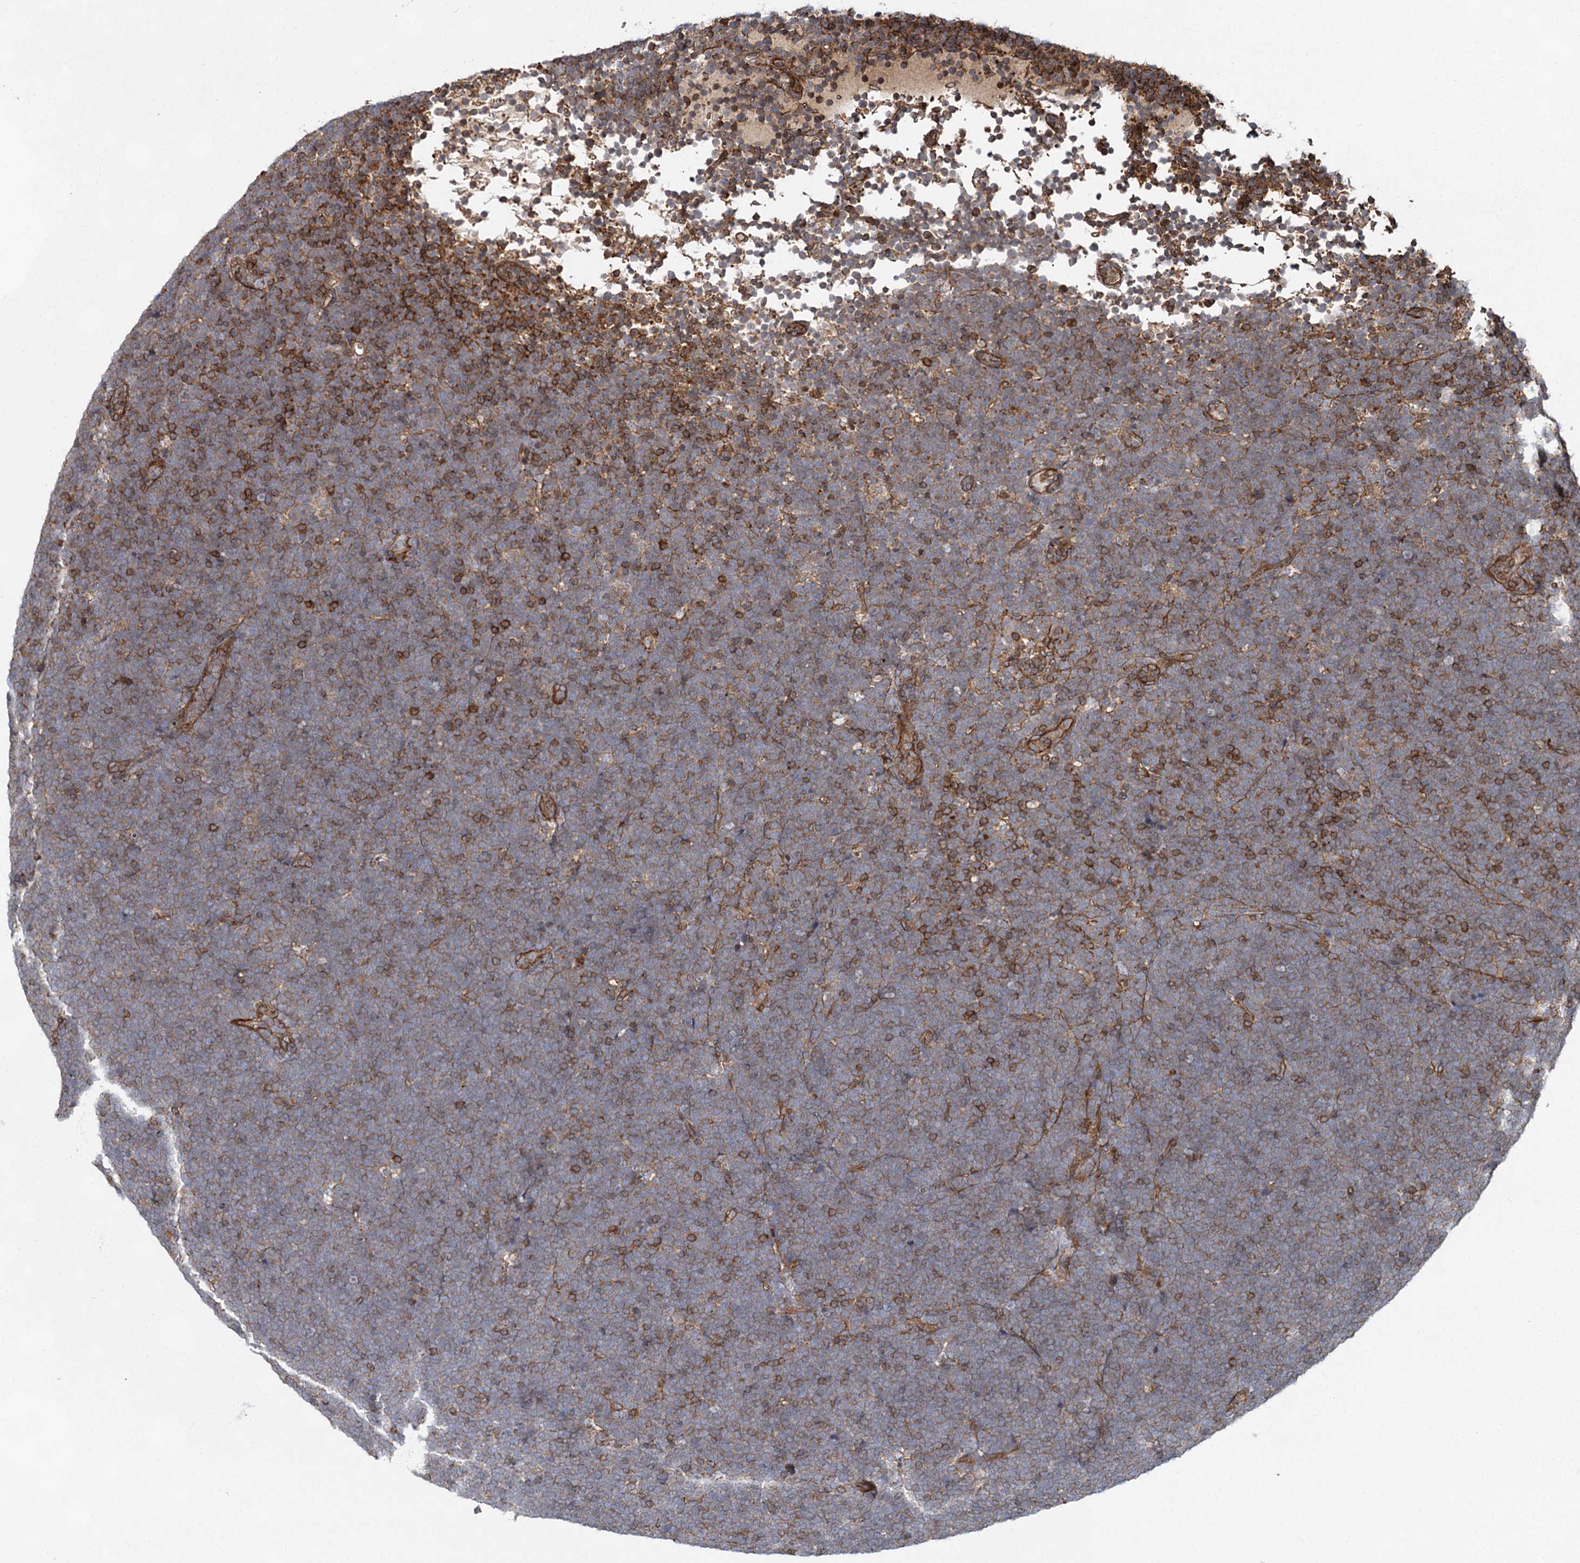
{"staining": {"intensity": "strong", "quantity": "<25%", "location": "cytoplasmic/membranous"}, "tissue": "lymphoma", "cell_type": "Tumor cells", "image_type": "cancer", "snomed": [{"axis": "morphology", "description": "Malignant lymphoma, non-Hodgkin's type, High grade"}, {"axis": "topography", "description": "Lymph node"}], "caption": "Human high-grade malignant lymphoma, non-Hodgkin's type stained with a protein marker shows strong staining in tumor cells.", "gene": "IQSEC1", "patient": {"sex": "male", "age": 13}}